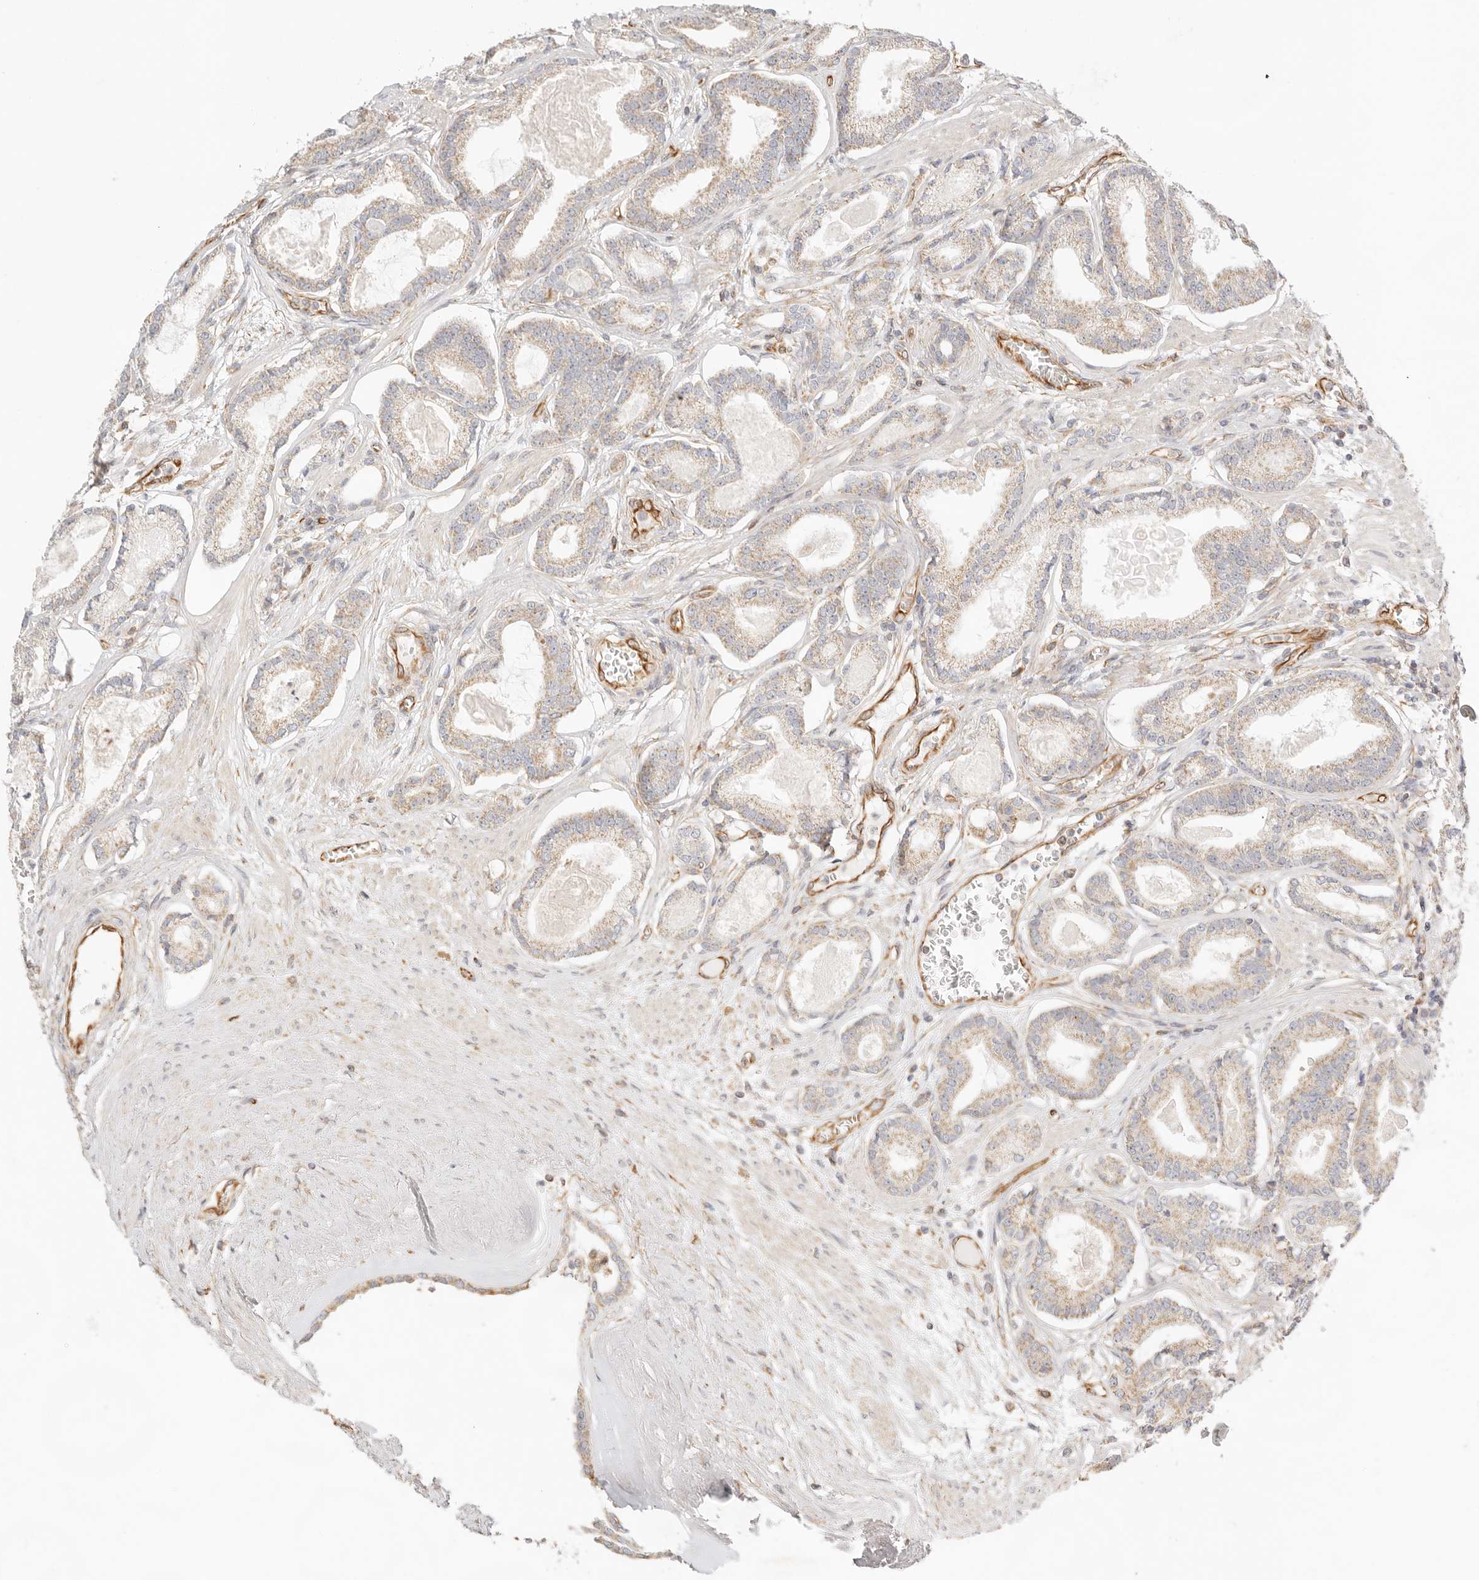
{"staining": {"intensity": "weak", "quantity": ">75%", "location": "cytoplasmic/membranous"}, "tissue": "prostate cancer", "cell_type": "Tumor cells", "image_type": "cancer", "snomed": [{"axis": "morphology", "description": "Adenocarcinoma, Low grade"}, {"axis": "topography", "description": "Prostate"}], "caption": "An image showing weak cytoplasmic/membranous expression in approximately >75% of tumor cells in low-grade adenocarcinoma (prostate), as visualized by brown immunohistochemical staining.", "gene": "ZC3H11A", "patient": {"sex": "male", "age": 60}}